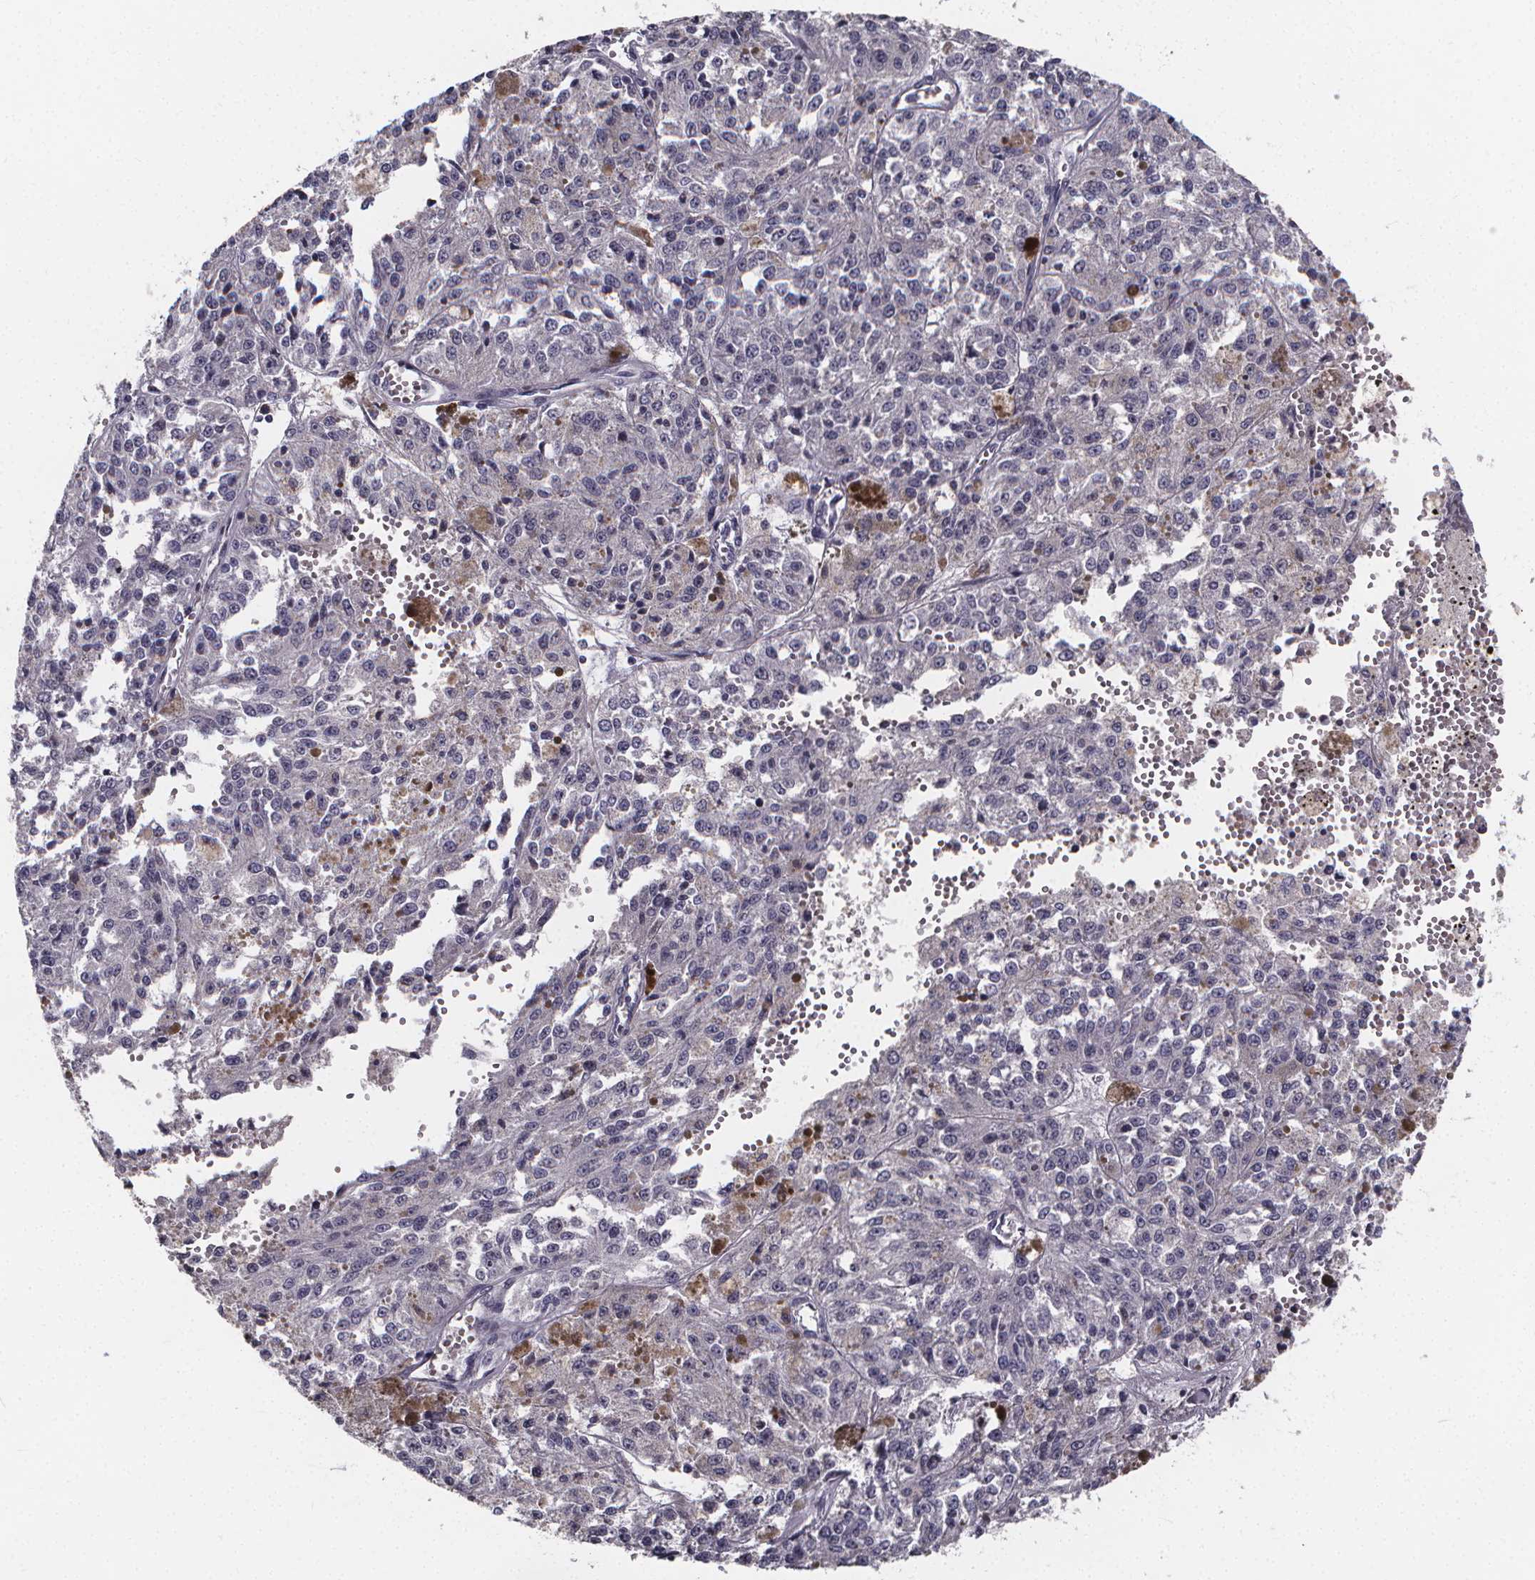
{"staining": {"intensity": "negative", "quantity": "none", "location": "none"}, "tissue": "melanoma", "cell_type": "Tumor cells", "image_type": "cancer", "snomed": [{"axis": "morphology", "description": "Malignant melanoma, Metastatic site"}, {"axis": "topography", "description": "Lymph node"}], "caption": "A micrograph of malignant melanoma (metastatic site) stained for a protein displays no brown staining in tumor cells. Brightfield microscopy of IHC stained with DAB (3,3'-diaminobenzidine) (brown) and hematoxylin (blue), captured at high magnification.", "gene": "AGT", "patient": {"sex": "female", "age": 64}}